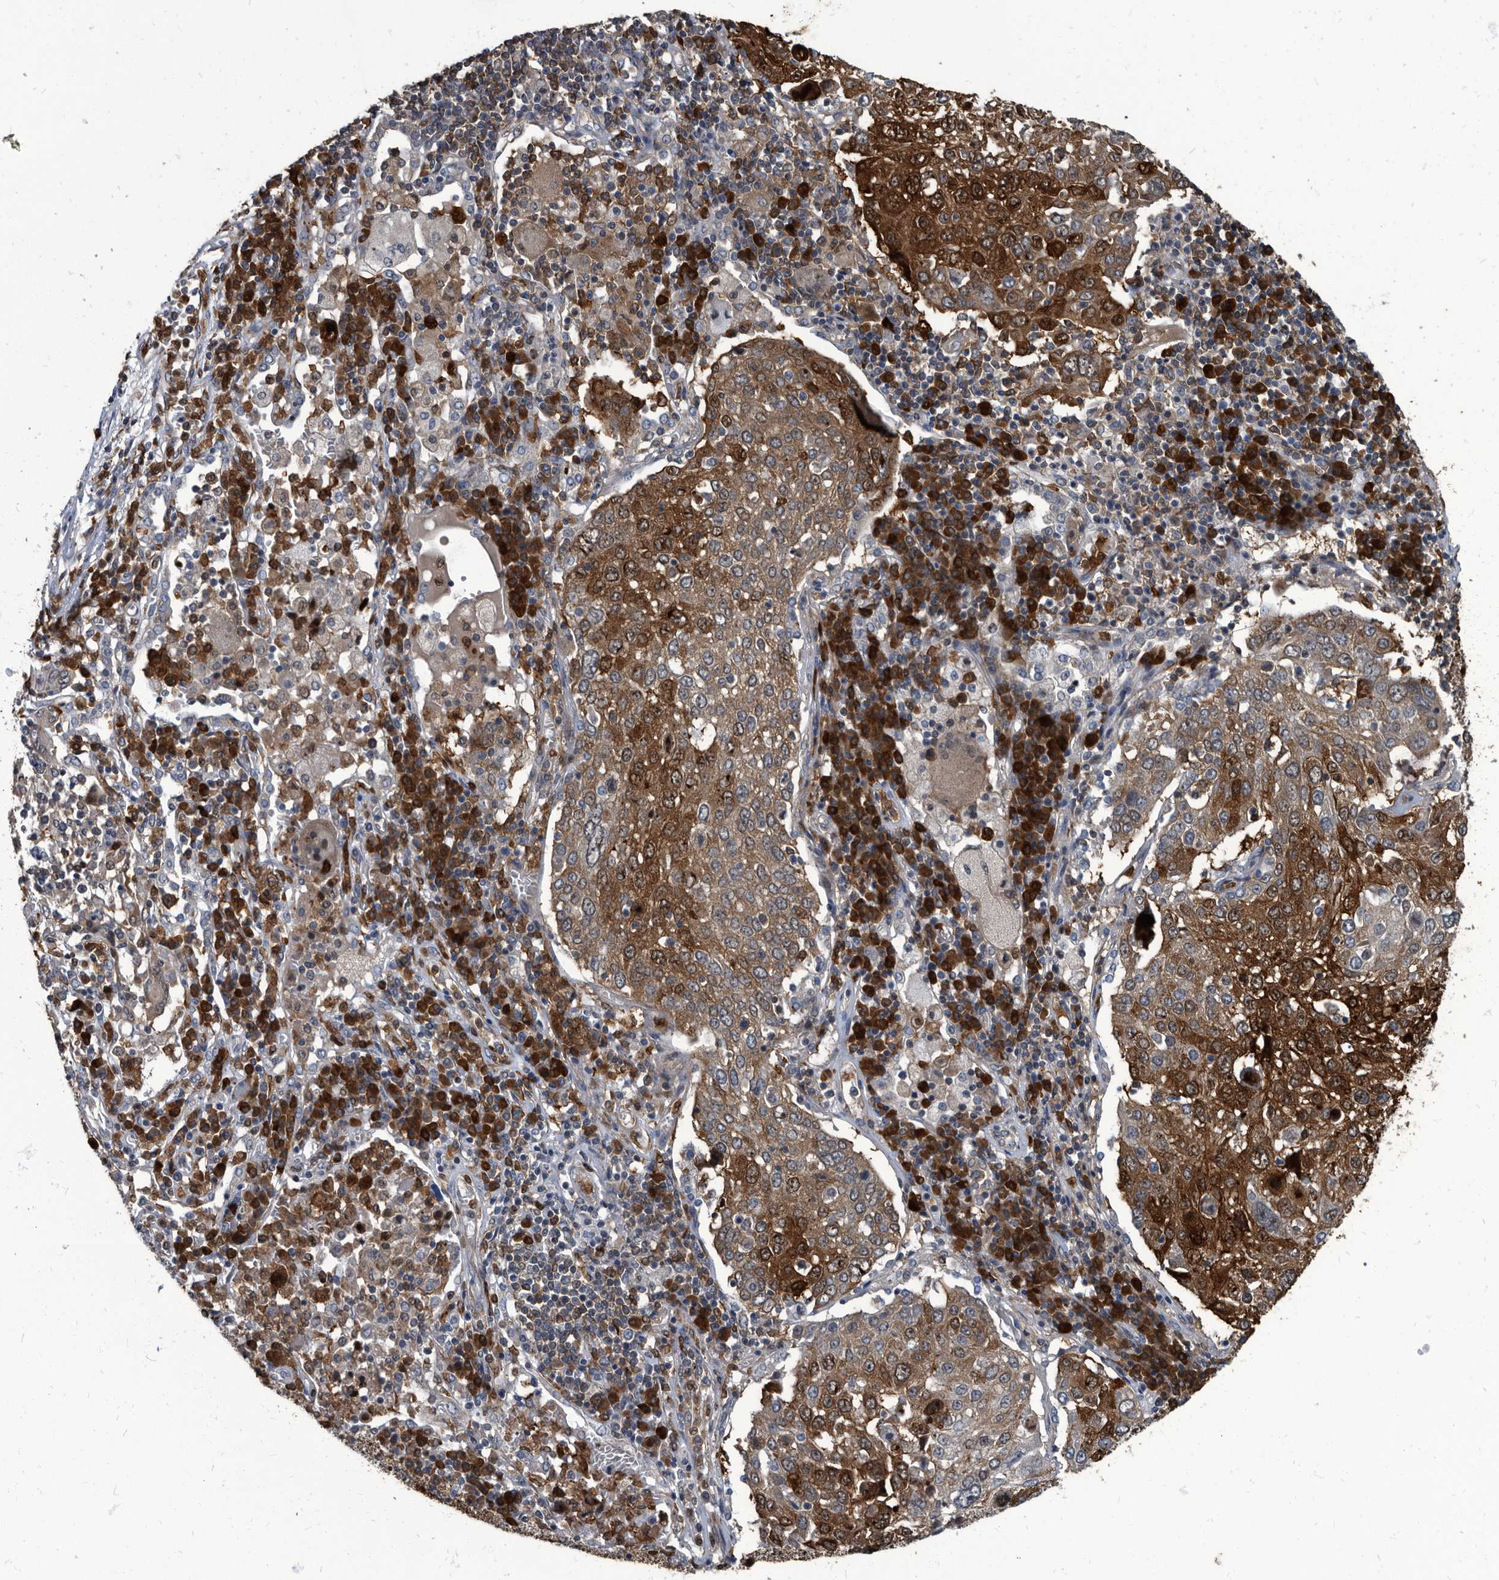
{"staining": {"intensity": "strong", "quantity": ">75%", "location": "cytoplasmic/membranous"}, "tissue": "lung cancer", "cell_type": "Tumor cells", "image_type": "cancer", "snomed": [{"axis": "morphology", "description": "Squamous cell carcinoma, NOS"}, {"axis": "topography", "description": "Lung"}], "caption": "Brown immunohistochemical staining in human lung squamous cell carcinoma displays strong cytoplasmic/membranous expression in approximately >75% of tumor cells.", "gene": "CDV3", "patient": {"sex": "male", "age": 65}}